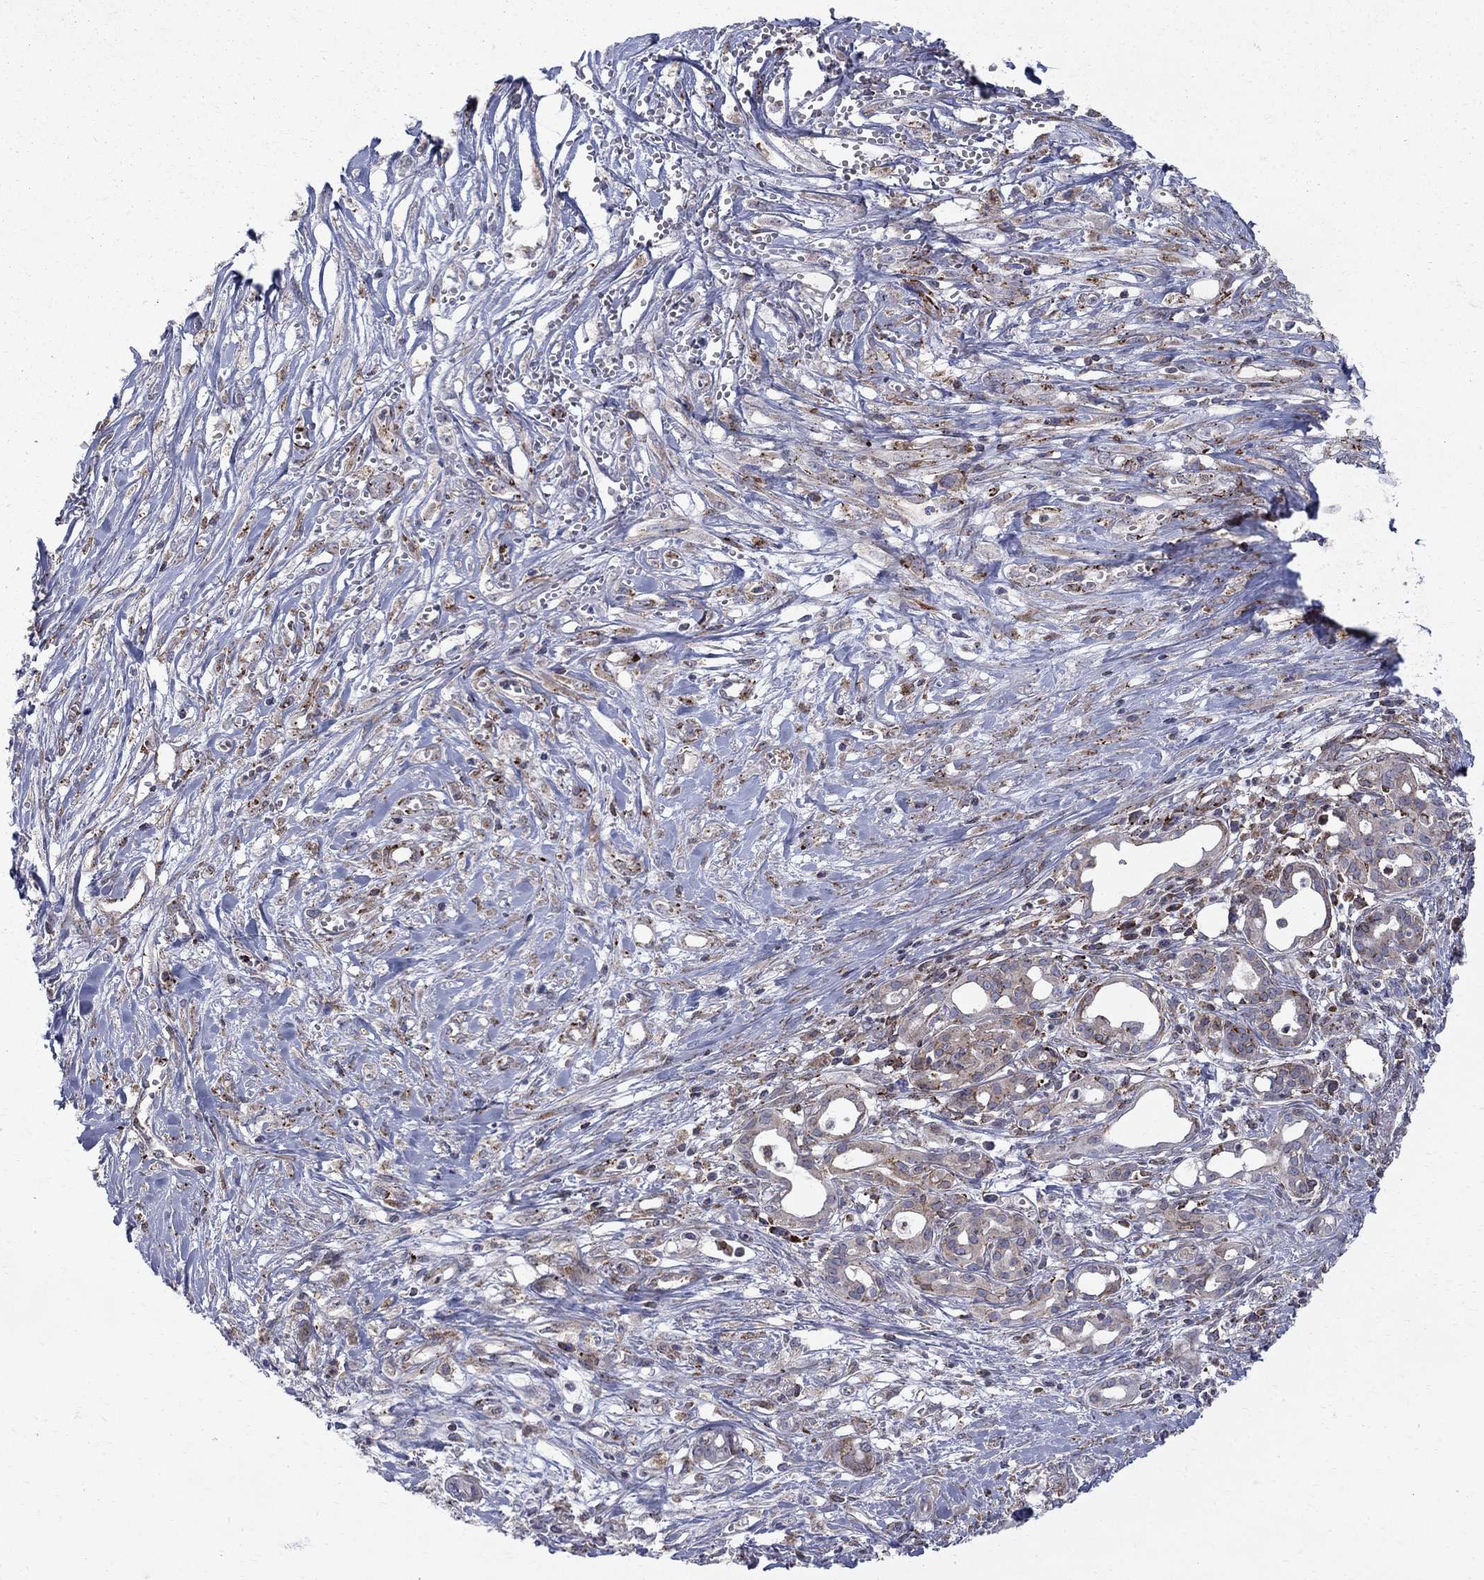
{"staining": {"intensity": "weak", "quantity": ">75%", "location": "cytoplasmic/membranous"}, "tissue": "pancreatic cancer", "cell_type": "Tumor cells", "image_type": "cancer", "snomed": [{"axis": "morphology", "description": "Adenocarcinoma, NOS"}, {"axis": "topography", "description": "Pancreas"}], "caption": "Pancreatic adenocarcinoma was stained to show a protein in brown. There is low levels of weak cytoplasmic/membranous positivity in approximately >75% of tumor cells. The staining was performed using DAB (3,3'-diaminobenzidine), with brown indicating positive protein expression. Nuclei are stained blue with hematoxylin.", "gene": "CAB39L", "patient": {"sex": "male", "age": 71}}